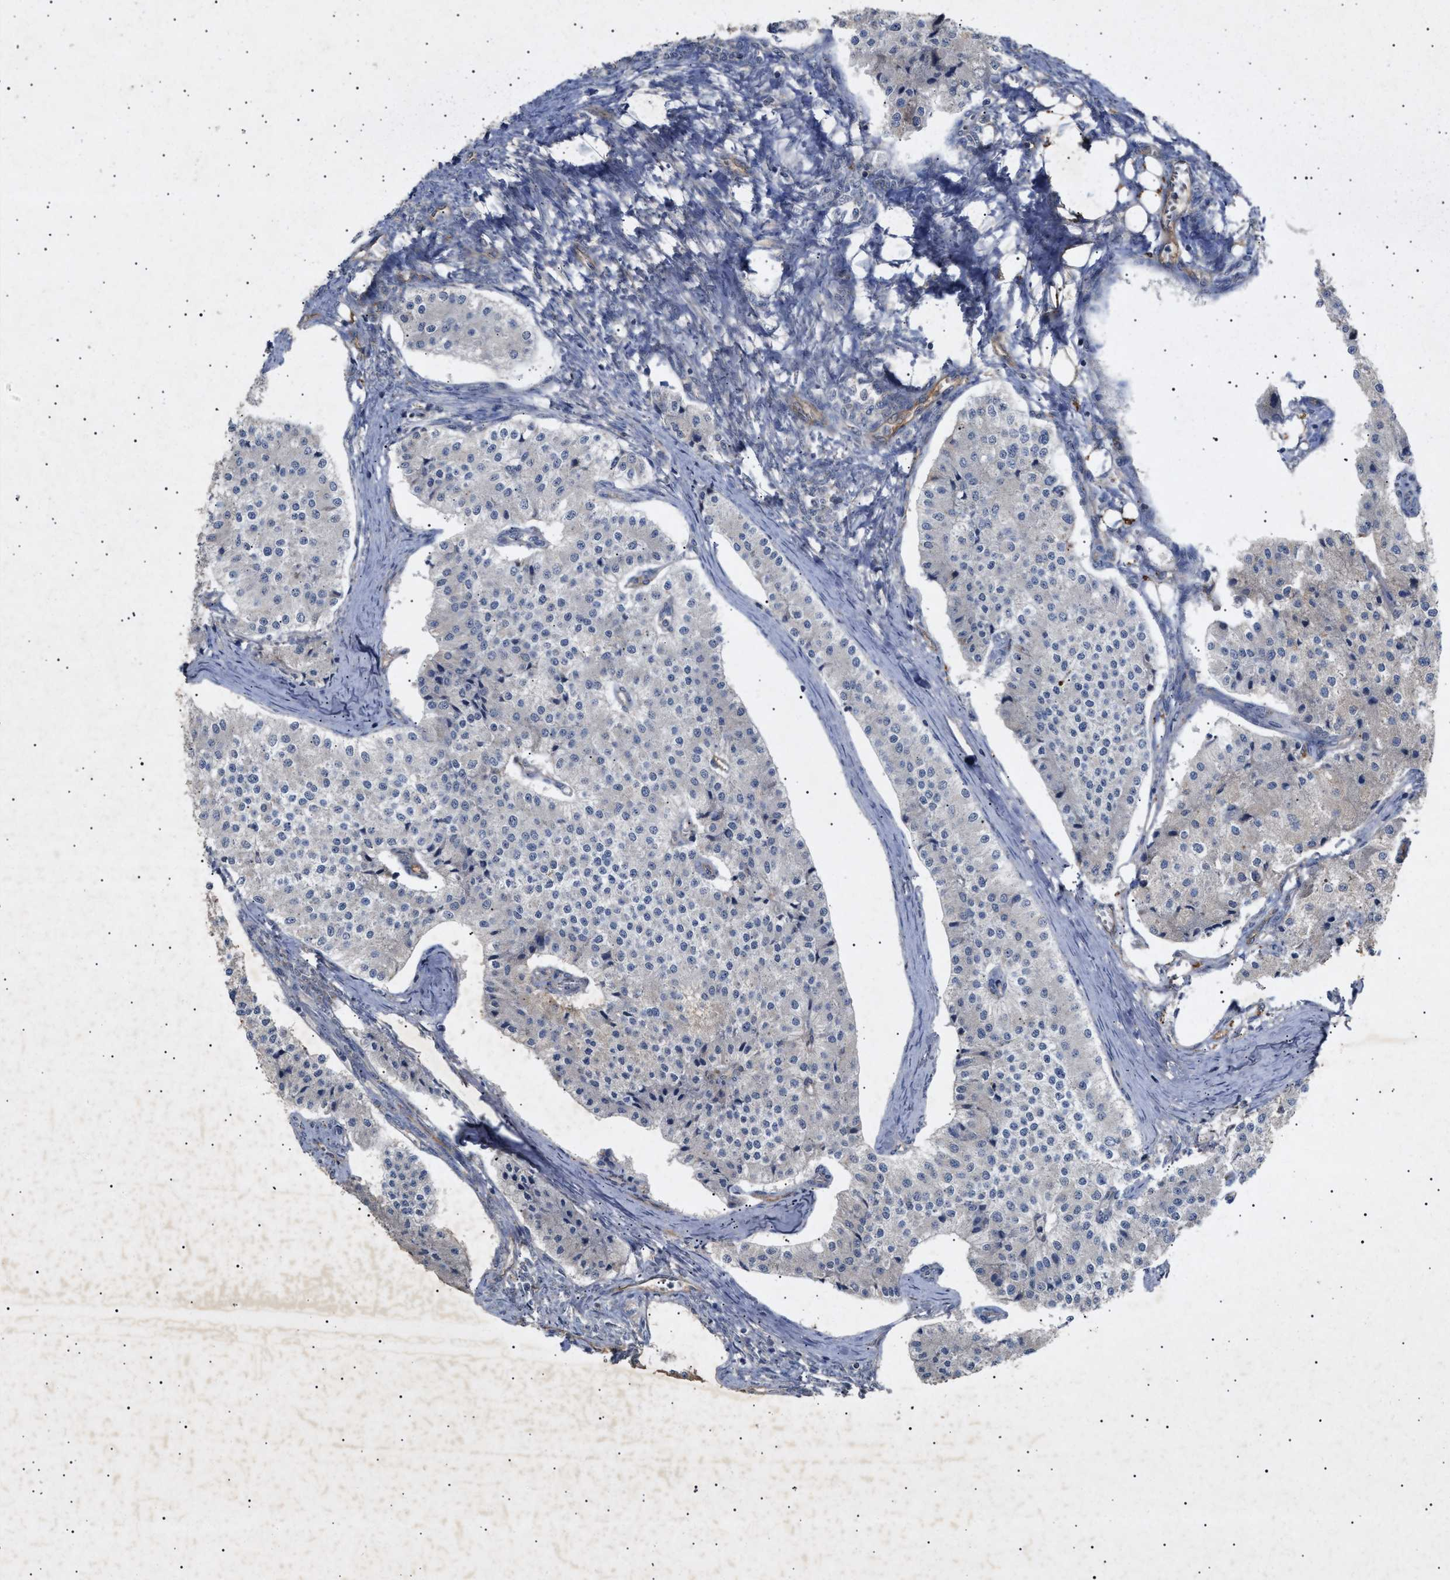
{"staining": {"intensity": "negative", "quantity": "none", "location": "none"}, "tissue": "carcinoid", "cell_type": "Tumor cells", "image_type": "cancer", "snomed": [{"axis": "morphology", "description": "Carcinoid, malignant, NOS"}, {"axis": "topography", "description": "Colon"}], "caption": "There is no significant staining in tumor cells of carcinoid.", "gene": "SIRT5", "patient": {"sex": "female", "age": 52}}